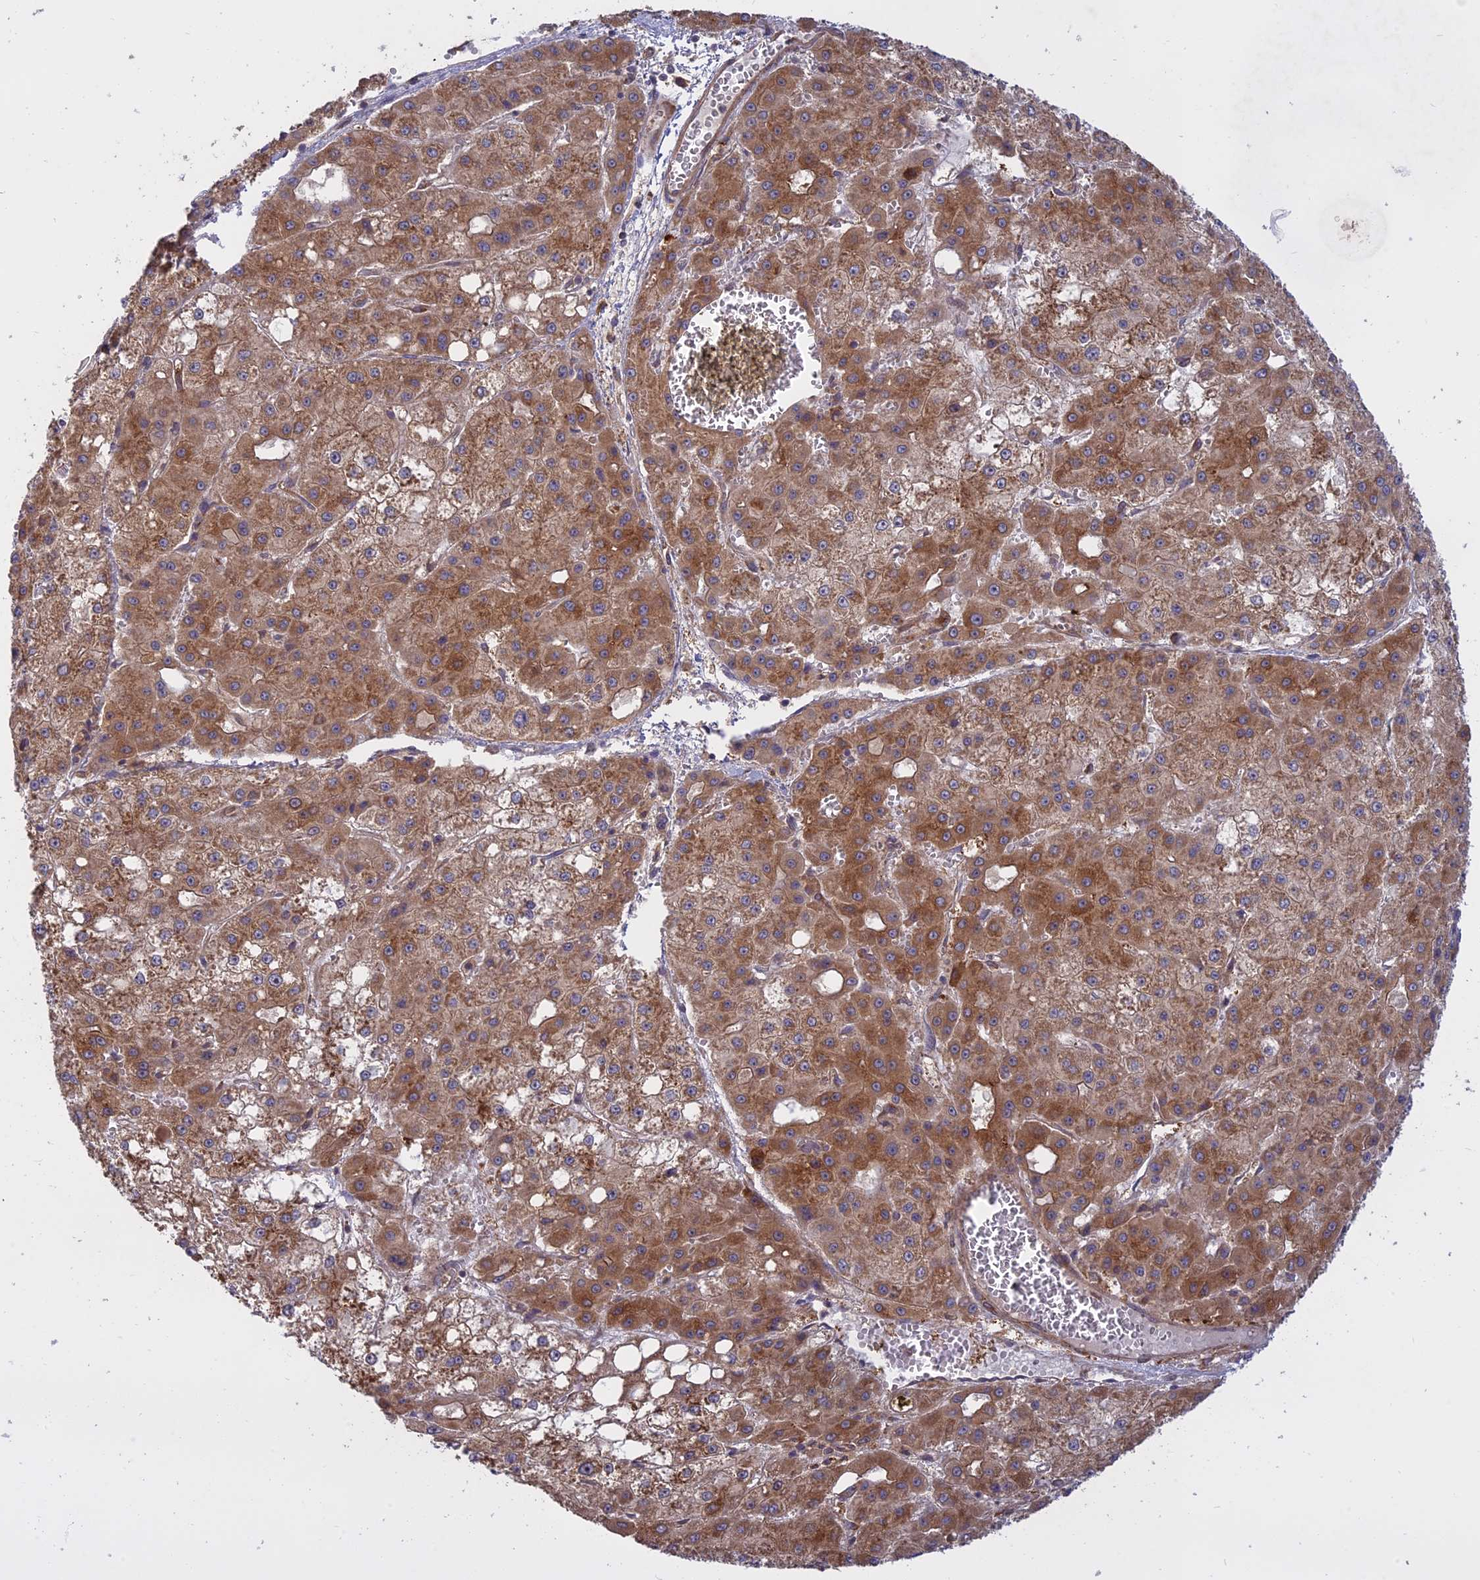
{"staining": {"intensity": "moderate", "quantity": ">75%", "location": "cytoplasmic/membranous"}, "tissue": "liver cancer", "cell_type": "Tumor cells", "image_type": "cancer", "snomed": [{"axis": "morphology", "description": "Carcinoma, Hepatocellular, NOS"}, {"axis": "topography", "description": "Liver"}], "caption": "Liver cancer stained with DAB immunohistochemistry exhibits medium levels of moderate cytoplasmic/membranous positivity in about >75% of tumor cells.", "gene": "TMEM208", "patient": {"sex": "male", "age": 47}}